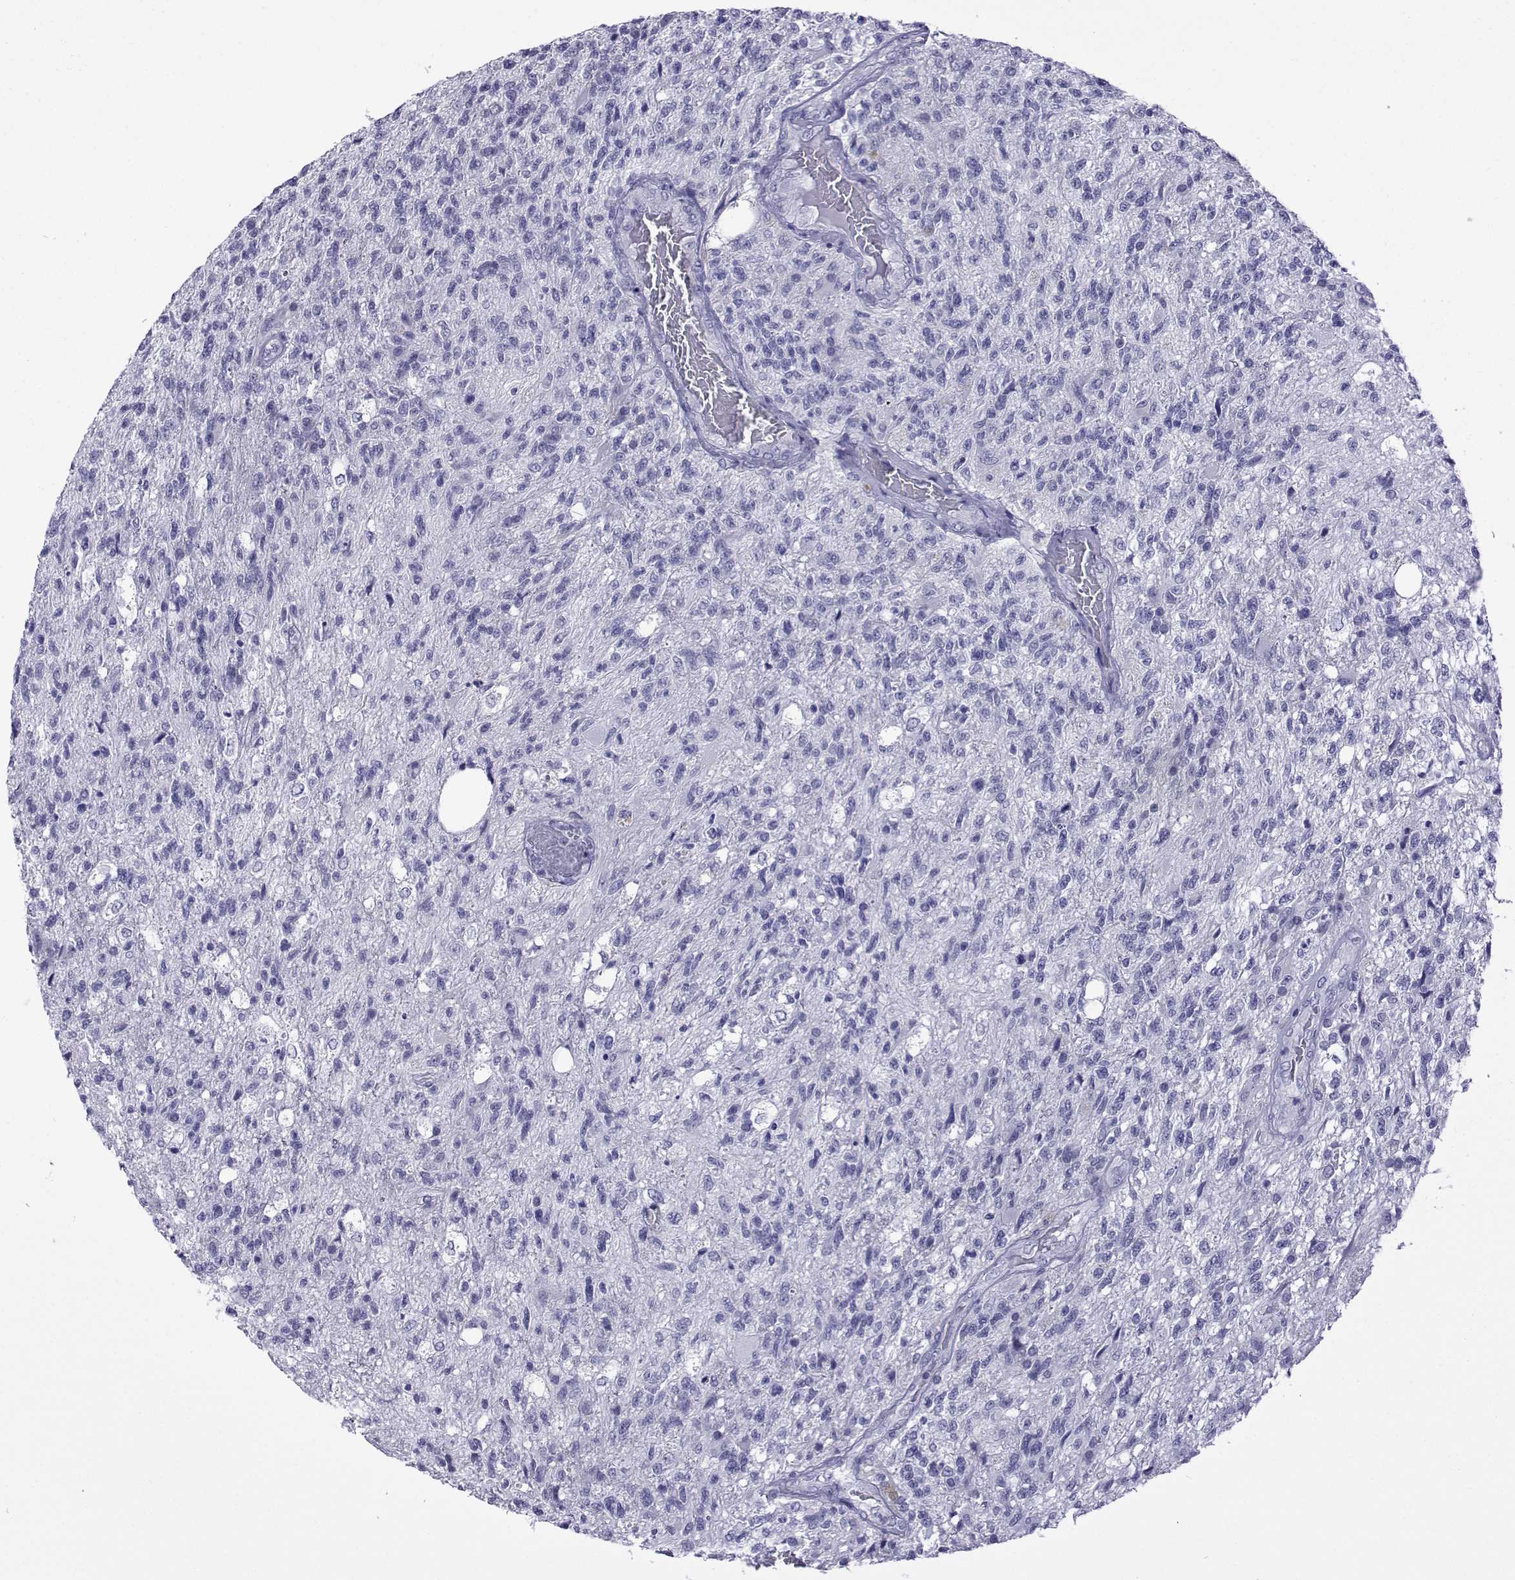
{"staining": {"intensity": "negative", "quantity": "none", "location": "none"}, "tissue": "glioma", "cell_type": "Tumor cells", "image_type": "cancer", "snomed": [{"axis": "morphology", "description": "Glioma, malignant, High grade"}, {"axis": "topography", "description": "Brain"}], "caption": "Malignant glioma (high-grade) stained for a protein using IHC displays no expression tumor cells.", "gene": "ACTL7A", "patient": {"sex": "male", "age": 56}}